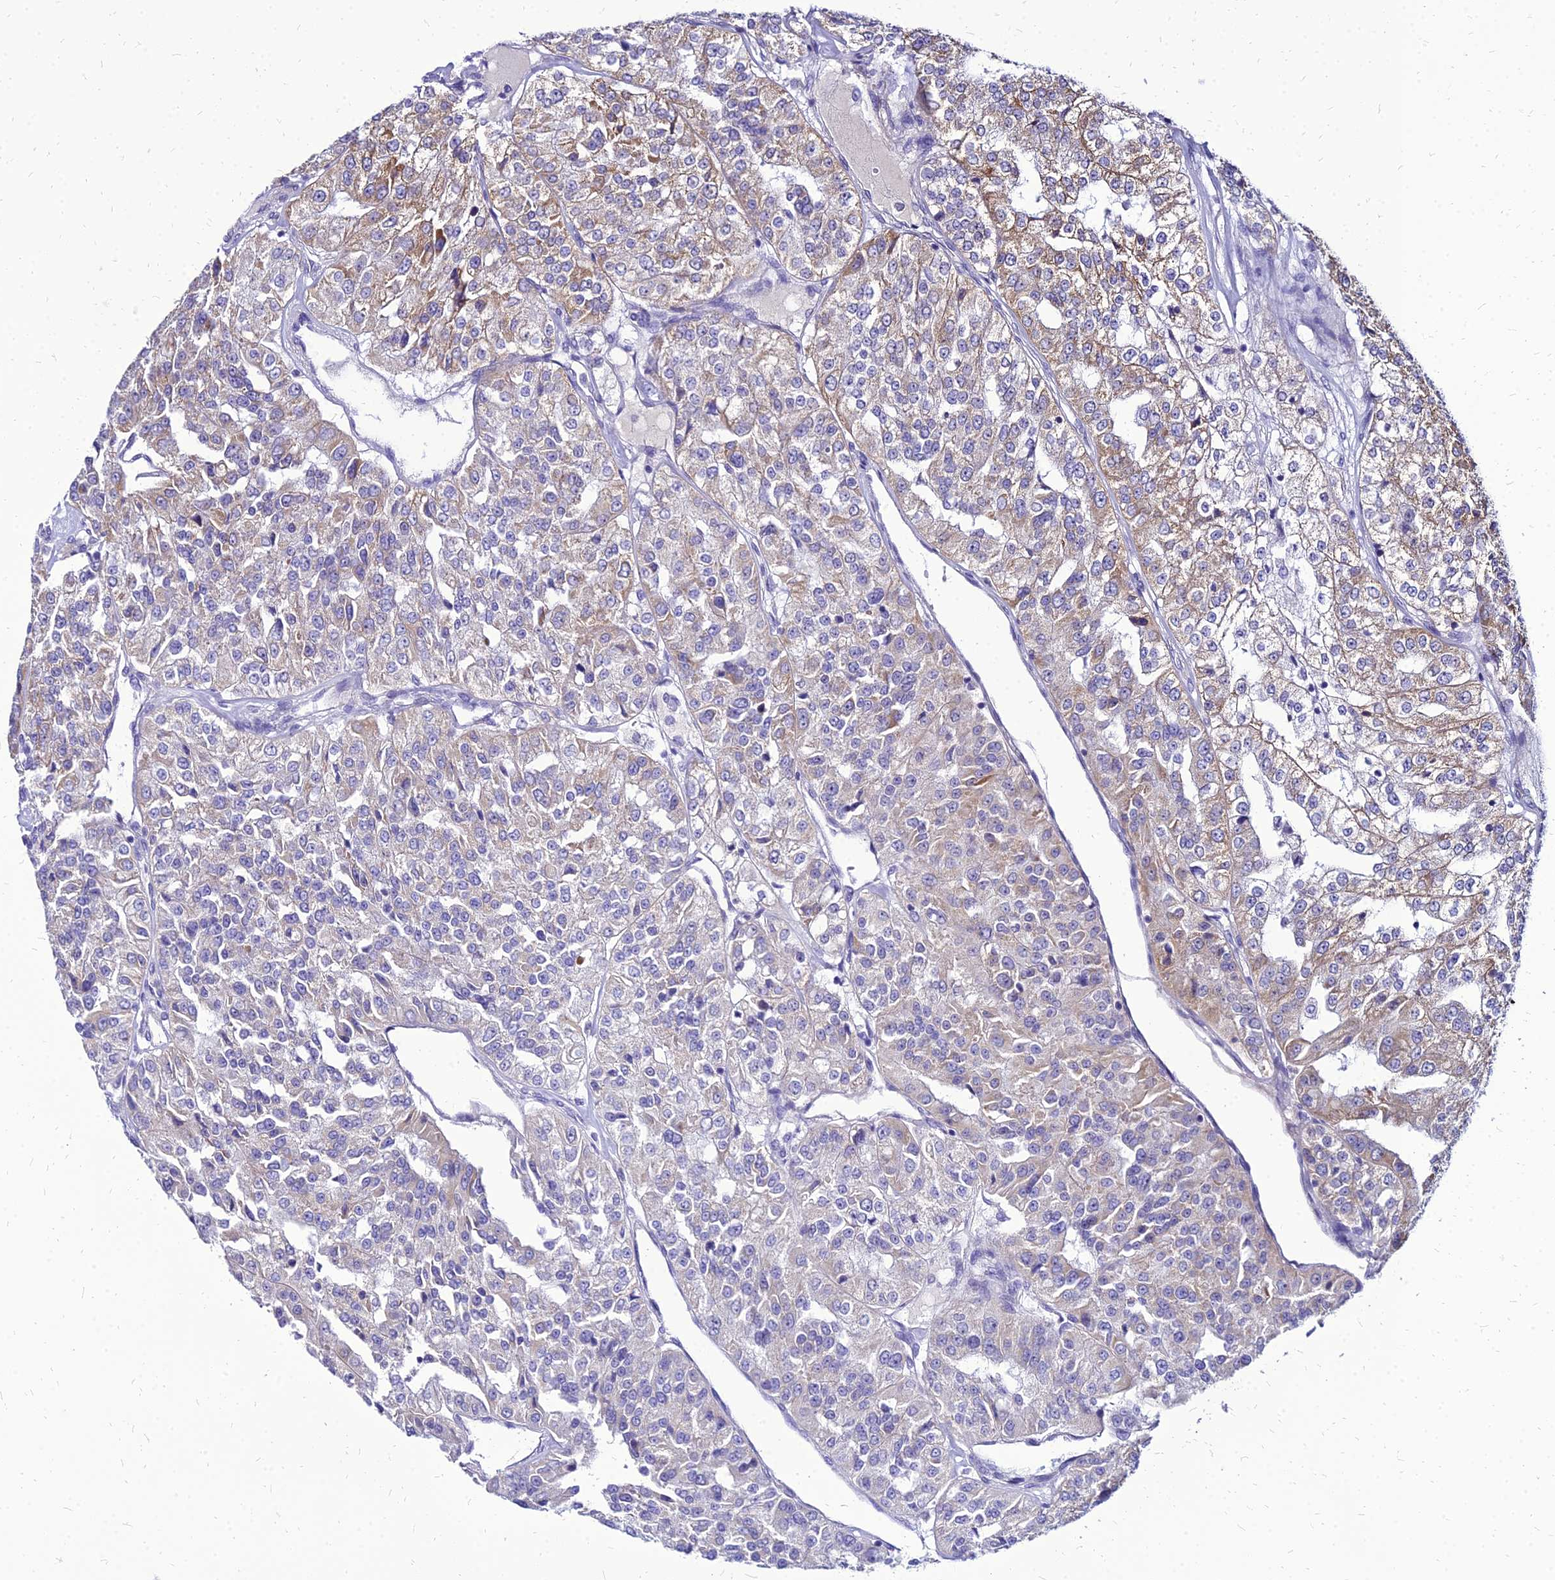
{"staining": {"intensity": "moderate", "quantity": "25%-75%", "location": "cytoplasmic/membranous"}, "tissue": "renal cancer", "cell_type": "Tumor cells", "image_type": "cancer", "snomed": [{"axis": "morphology", "description": "Adenocarcinoma, NOS"}, {"axis": "topography", "description": "Kidney"}], "caption": "A photomicrograph of human renal adenocarcinoma stained for a protein displays moderate cytoplasmic/membranous brown staining in tumor cells. The staining was performed using DAB (3,3'-diaminobenzidine) to visualize the protein expression in brown, while the nuclei were stained in blue with hematoxylin (Magnification: 20x).", "gene": "YEATS2", "patient": {"sex": "female", "age": 63}}